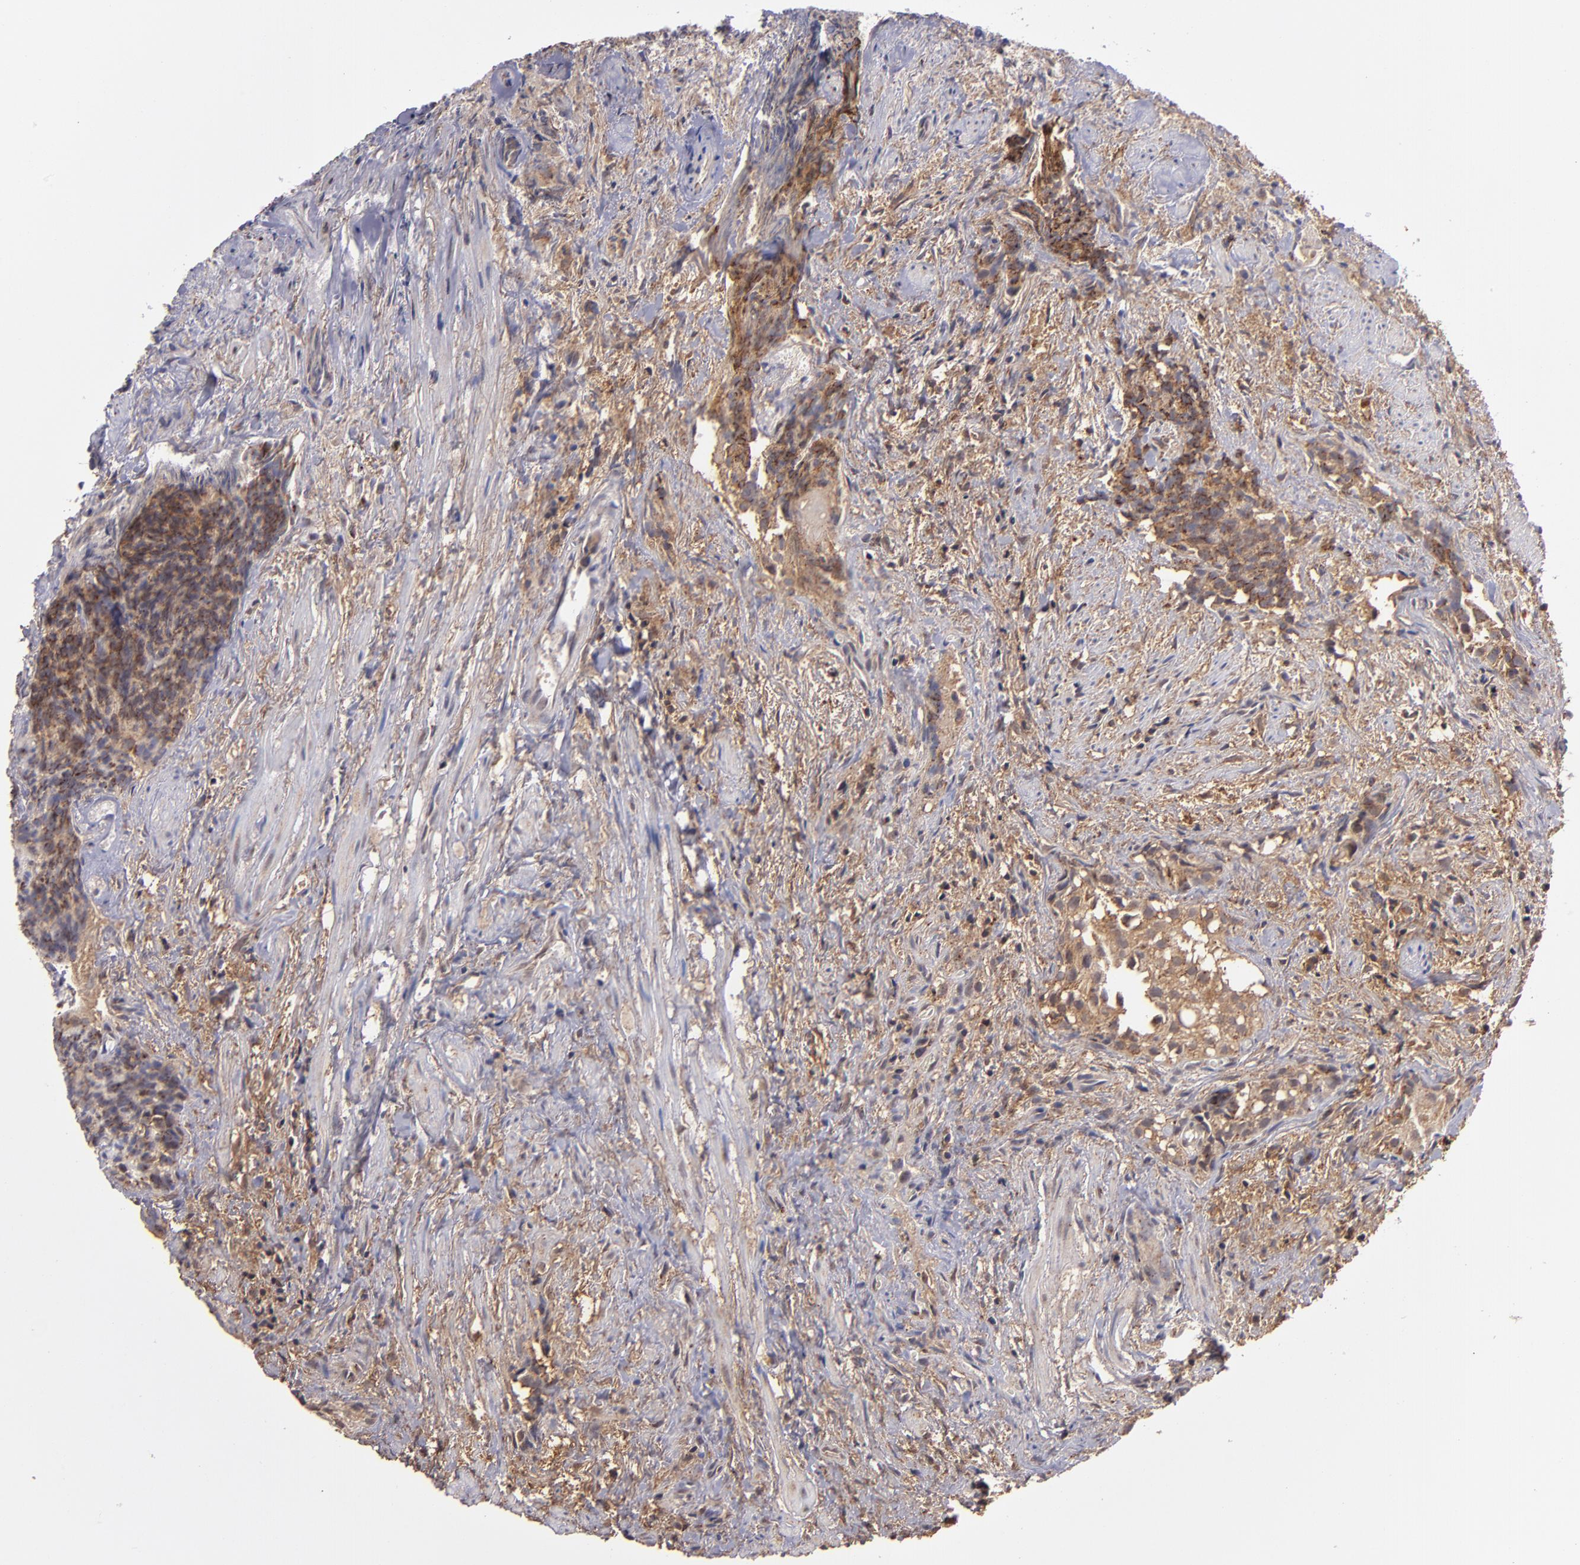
{"staining": {"intensity": "moderate", "quantity": "25%-75%", "location": "cytoplasmic/membranous"}, "tissue": "urothelial cancer", "cell_type": "Tumor cells", "image_type": "cancer", "snomed": [{"axis": "morphology", "description": "Urothelial carcinoma, High grade"}, {"axis": "topography", "description": "Urinary bladder"}], "caption": "Immunohistochemistry (IHC) (DAB) staining of urothelial cancer shows moderate cytoplasmic/membranous protein positivity in approximately 25%-75% of tumor cells.", "gene": "ZFYVE1", "patient": {"sex": "female", "age": 78}}